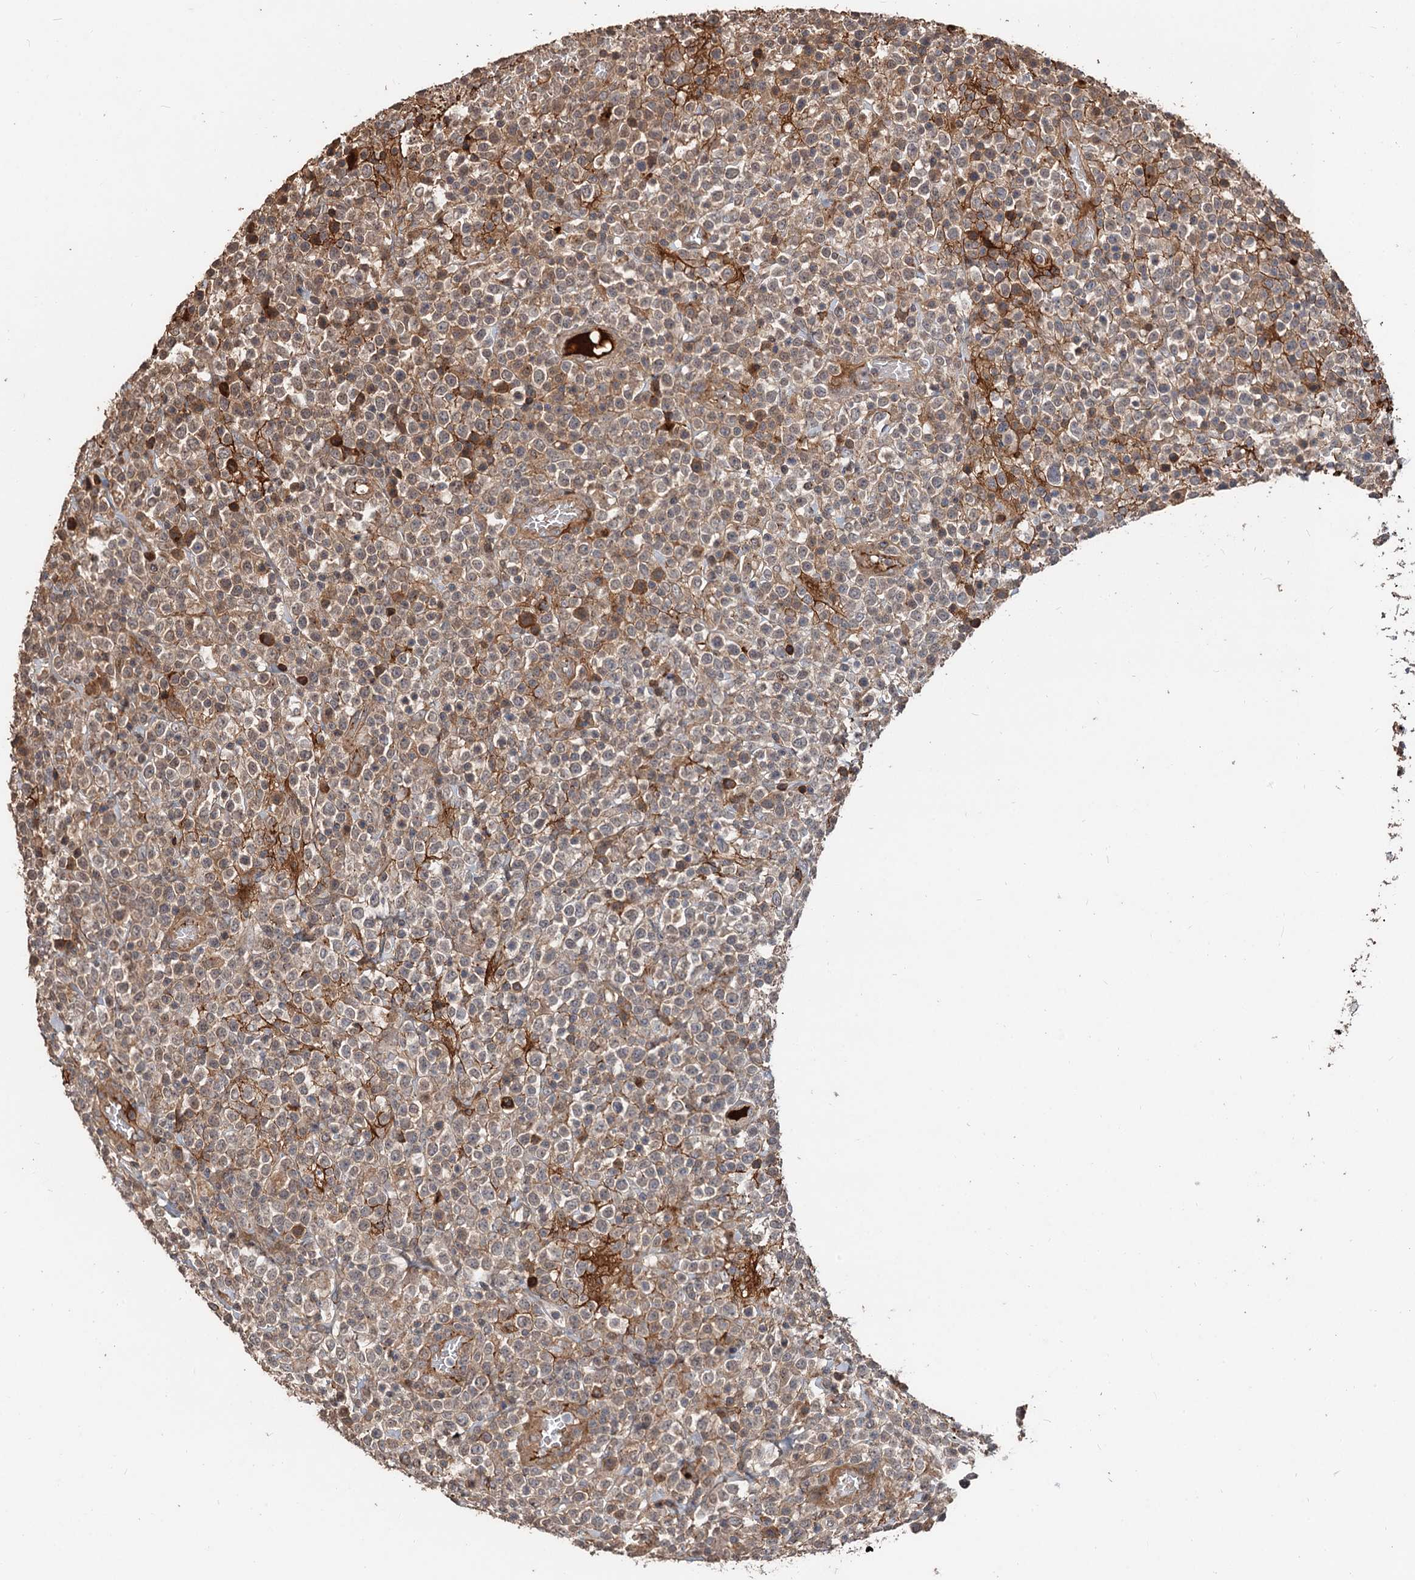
{"staining": {"intensity": "weak", "quantity": "<25%", "location": "cytoplasmic/membranous"}, "tissue": "lymphoma", "cell_type": "Tumor cells", "image_type": "cancer", "snomed": [{"axis": "morphology", "description": "Malignant lymphoma, non-Hodgkin's type, High grade"}, {"axis": "topography", "description": "Colon"}], "caption": "Tumor cells show no significant protein staining in lymphoma.", "gene": "DEXI", "patient": {"sex": "female", "age": 53}}